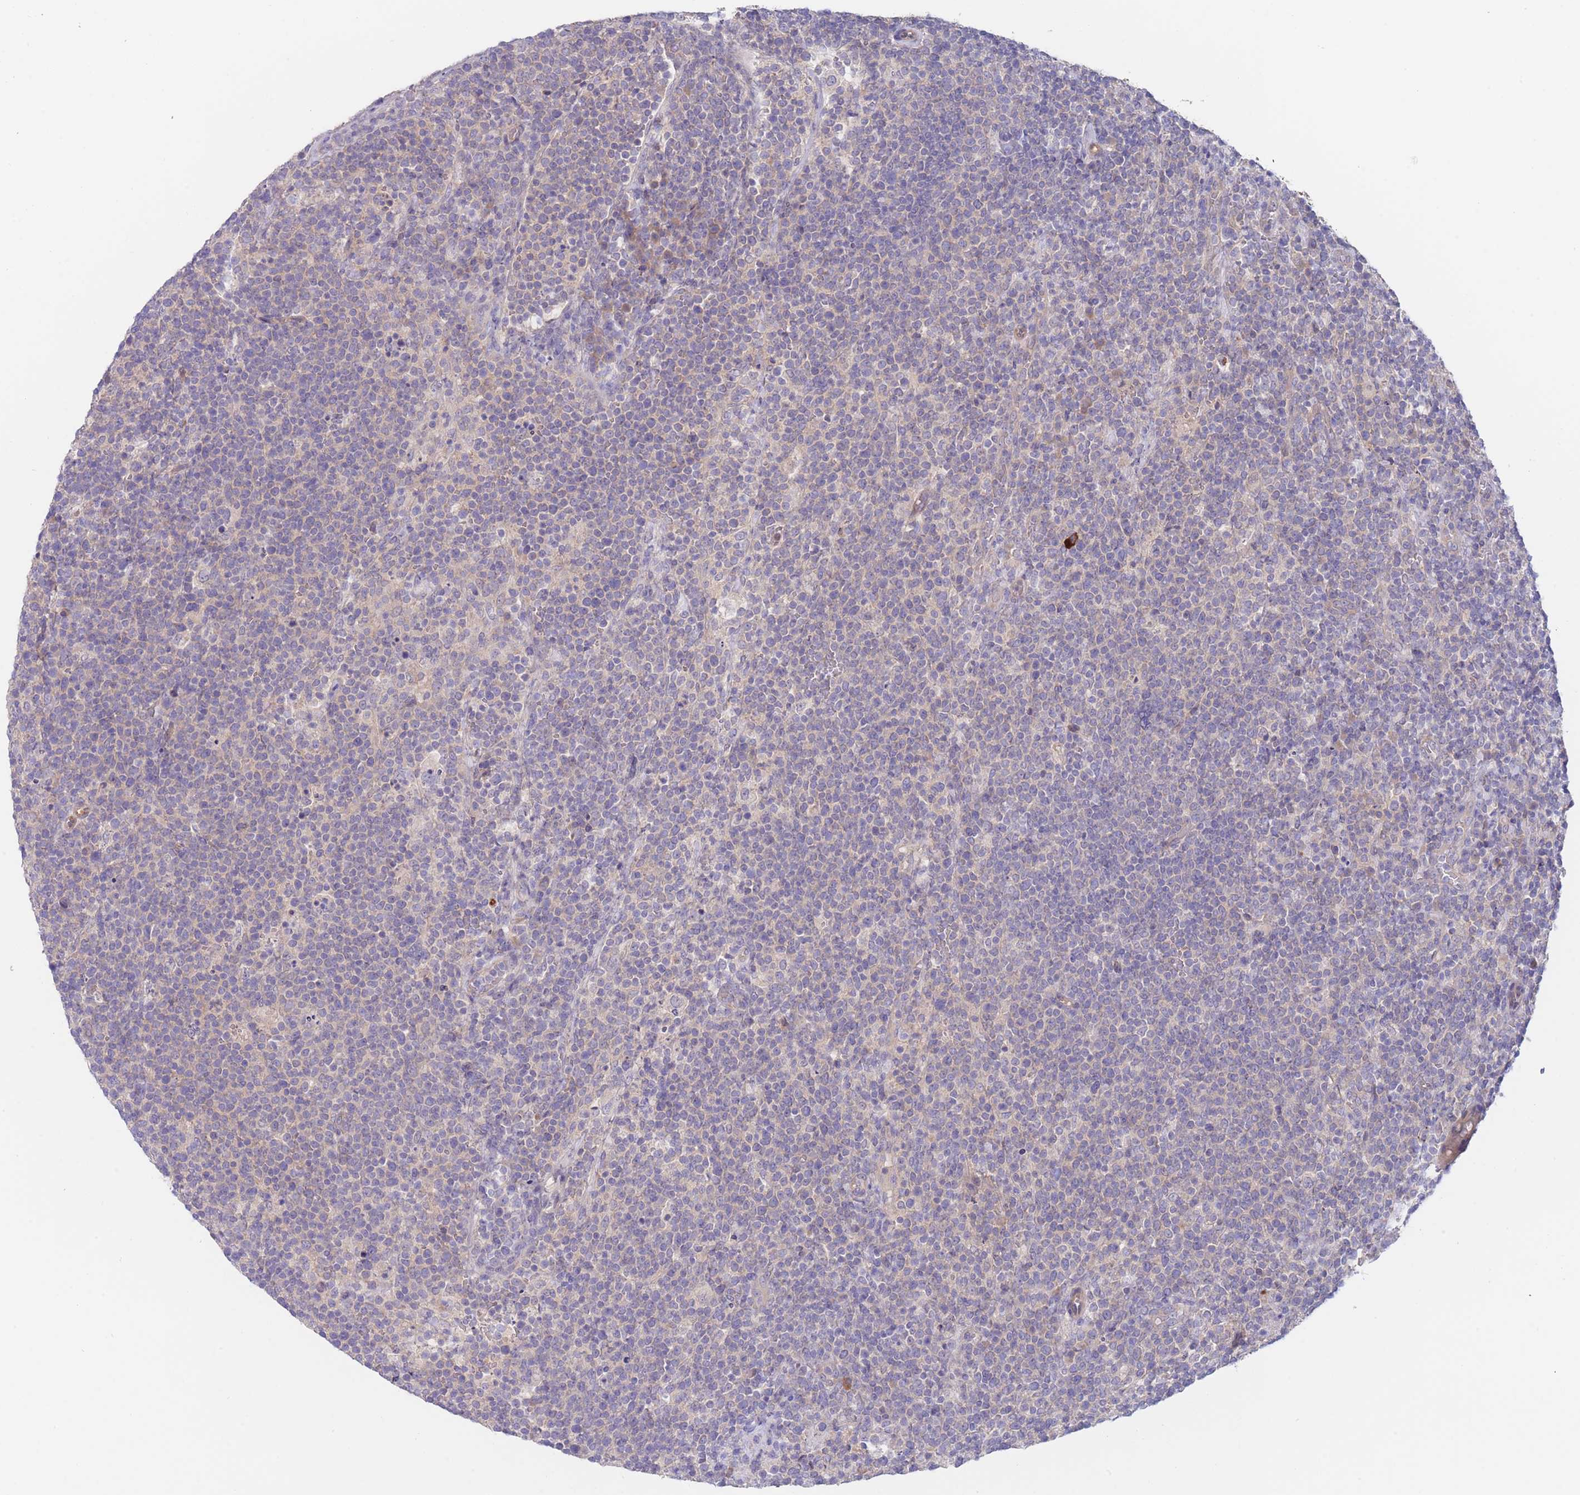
{"staining": {"intensity": "negative", "quantity": "none", "location": "none"}, "tissue": "lymphoma", "cell_type": "Tumor cells", "image_type": "cancer", "snomed": [{"axis": "morphology", "description": "Malignant lymphoma, non-Hodgkin's type, High grade"}, {"axis": "topography", "description": "Lymph node"}], "caption": "Immunohistochemical staining of human lymphoma displays no significant positivity in tumor cells.", "gene": "ZNF281", "patient": {"sex": "male", "age": 61}}